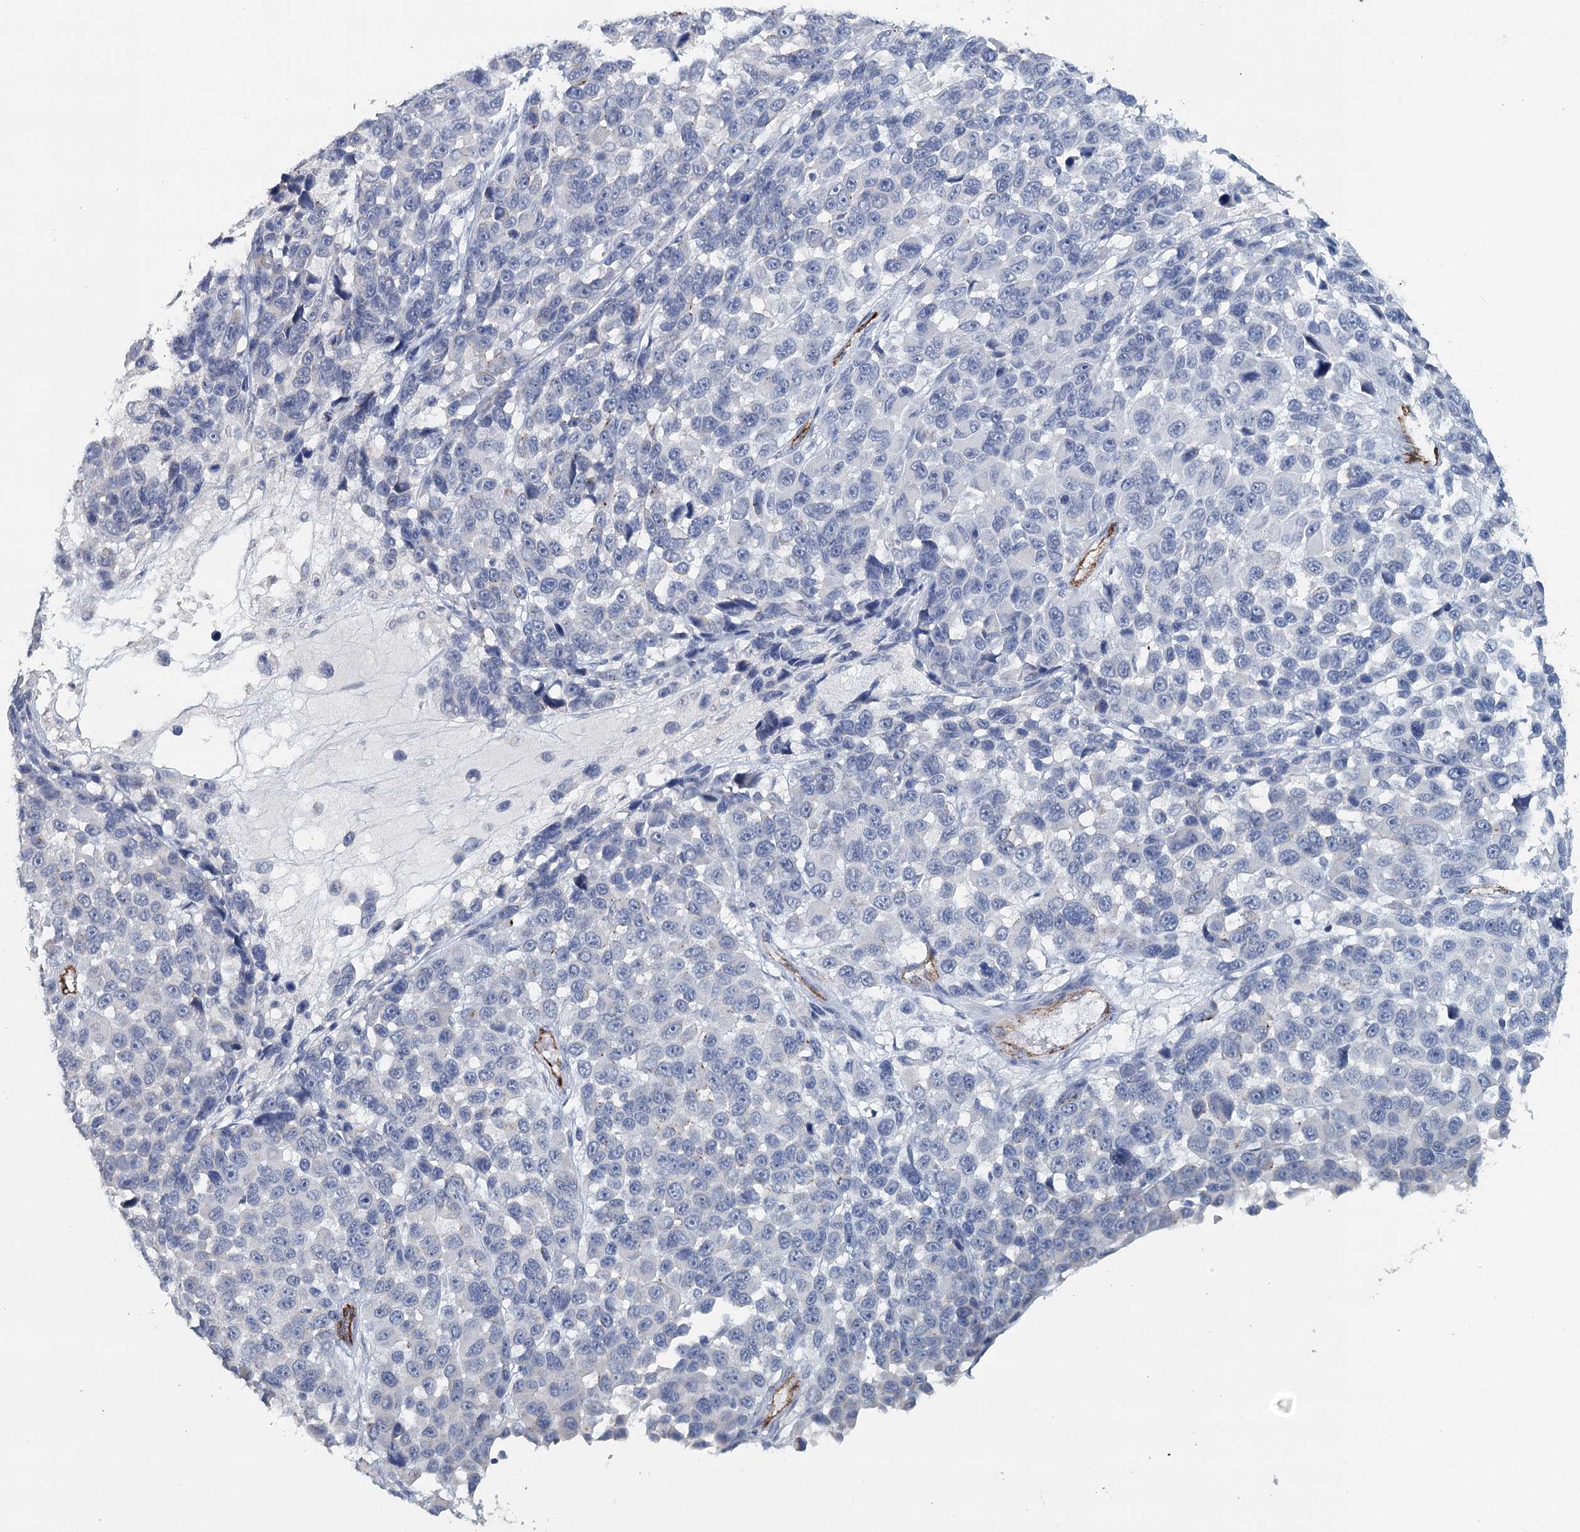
{"staining": {"intensity": "negative", "quantity": "none", "location": "none"}, "tissue": "melanoma", "cell_type": "Tumor cells", "image_type": "cancer", "snomed": [{"axis": "morphology", "description": "Malignant melanoma, NOS"}, {"axis": "topography", "description": "Skin"}], "caption": "A high-resolution micrograph shows immunohistochemistry (IHC) staining of malignant melanoma, which shows no significant staining in tumor cells.", "gene": "SYNPO", "patient": {"sex": "male", "age": 53}}